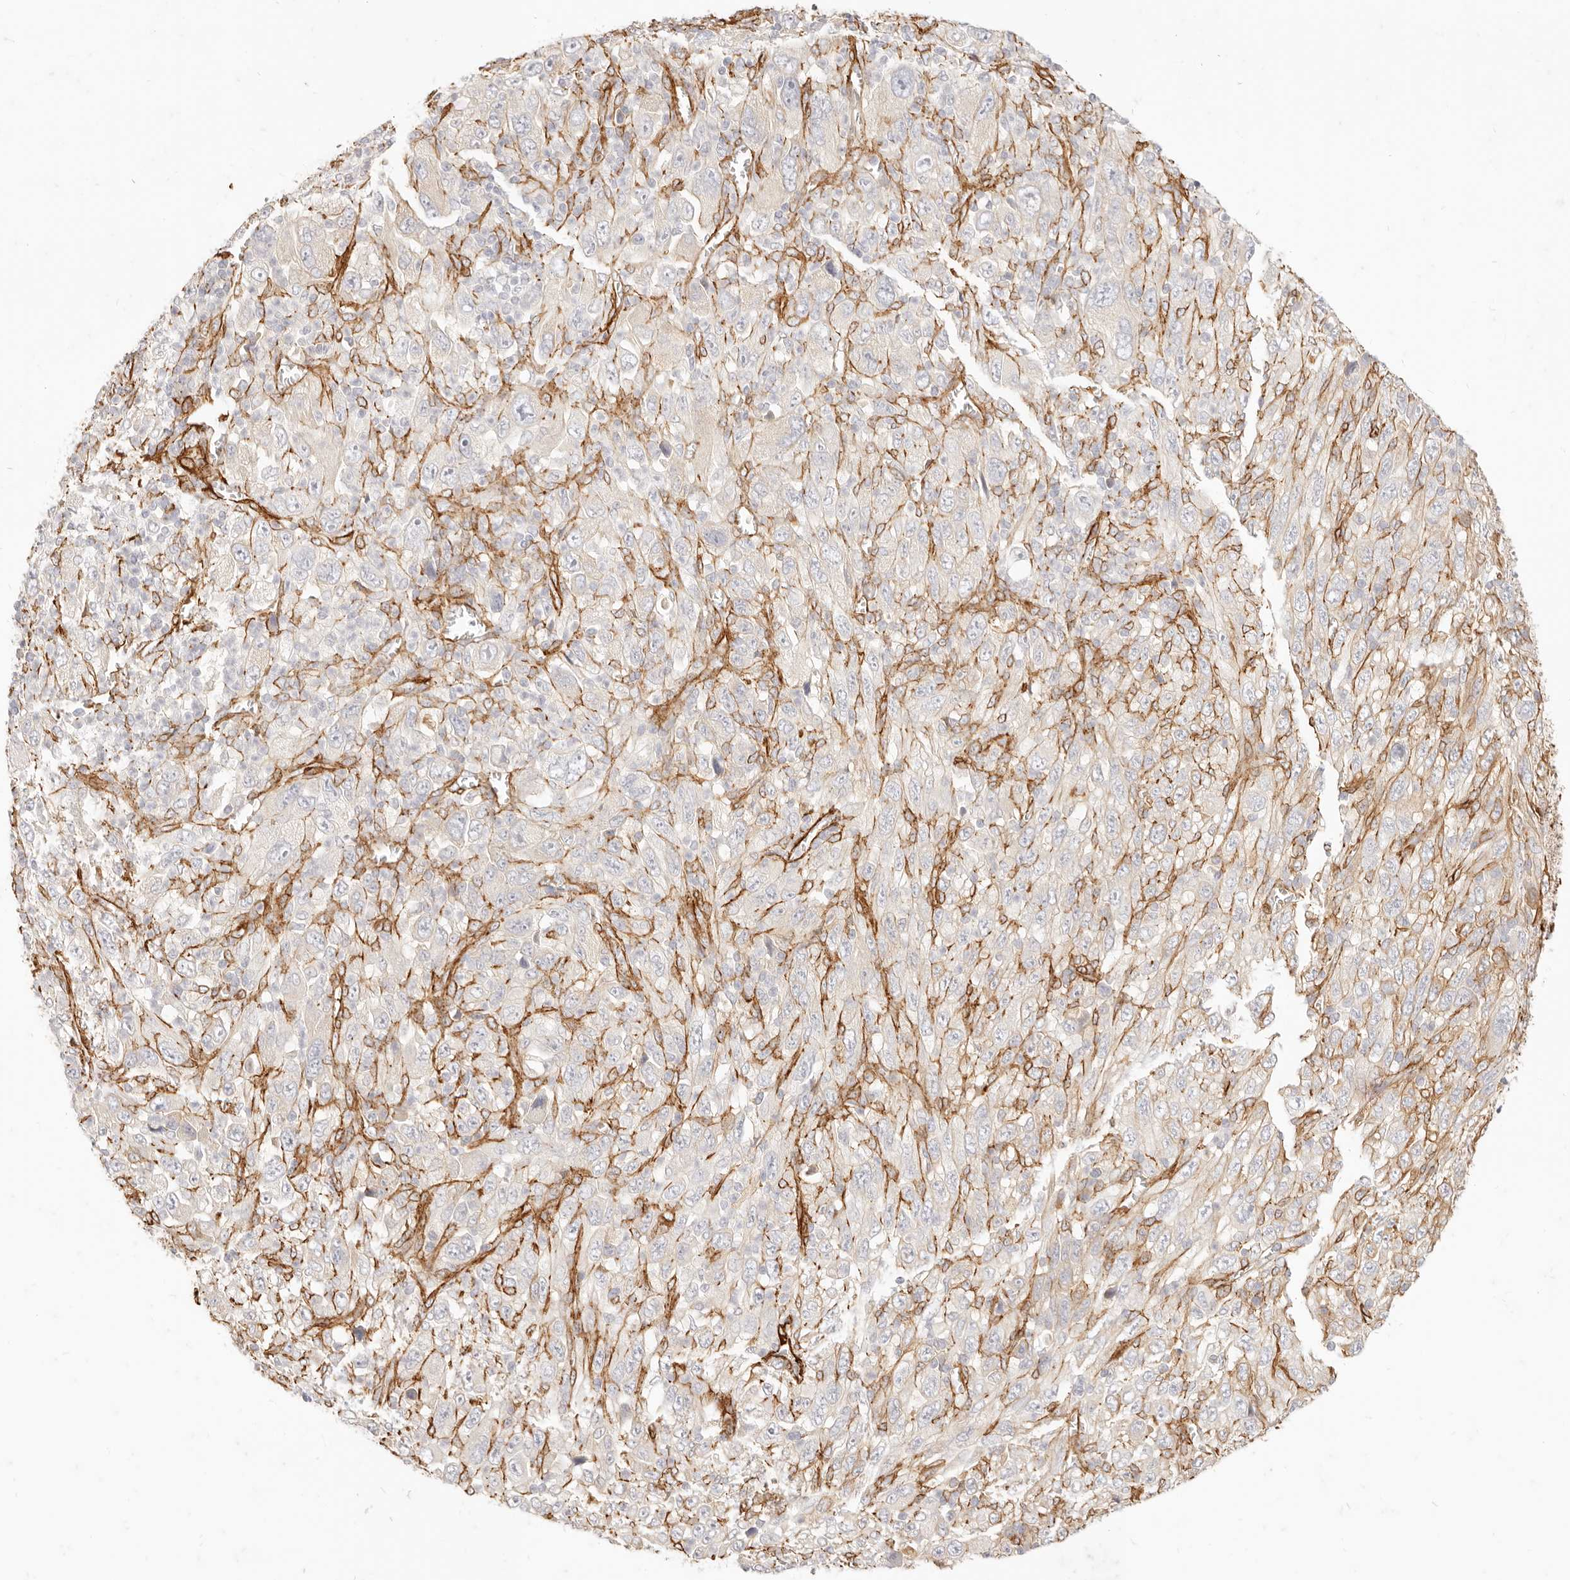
{"staining": {"intensity": "negative", "quantity": "none", "location": "none"}, "tissue": "melanoma", "cell_type": "Tumor cells", "image_type": "cancer", "snomed": [{"axis": "morphology", "description": "Malignant melanoma, Metastatic site"}, {"axis": "topography", "description": "Skin"}], "caption": "IHC of melanoma displays no expression in tumor cells.", "gene": "TMTC2", "patient": {"sex": "female", "age": 56}}